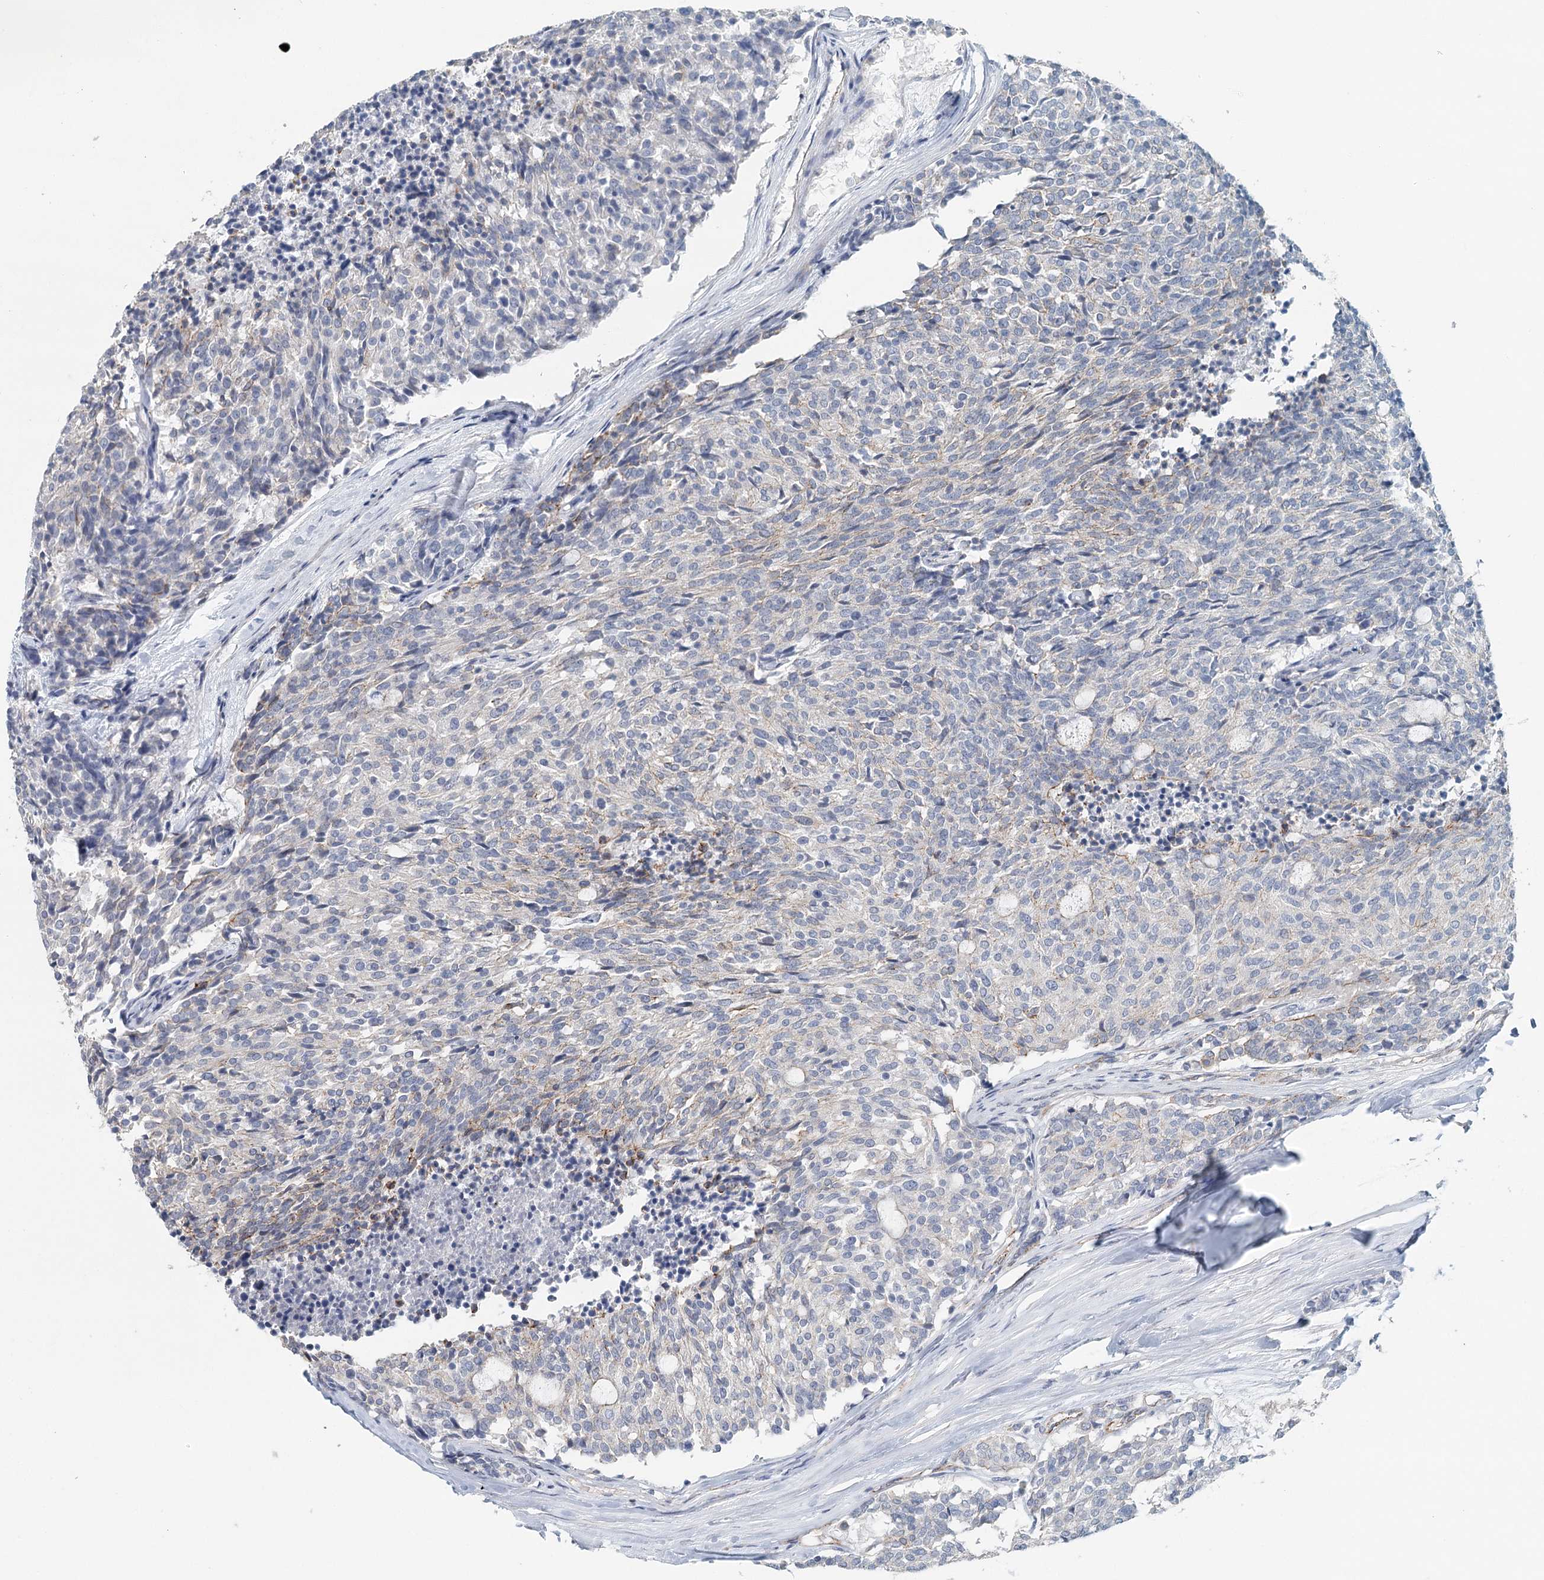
{"staining": {"intensity": "weak", "quantity": "<25%", "location": "cytoplasmic/membranous"}, "tissue": "carcinoid", "cell_type": "Tumor cells", "image_type": "cancer", "snomed": [{"axis": "morphology", "description": "Carcinoid, malignant, NOS"}, {"axis": "topography", "description": "Pancreas"}], "caption": "This is an immunohistochemistry image of human malignant carcinoid. There is no positivity in tumor cells.", "gene": "SYNPO", "patient": {"sex": "female", "age": 54}}